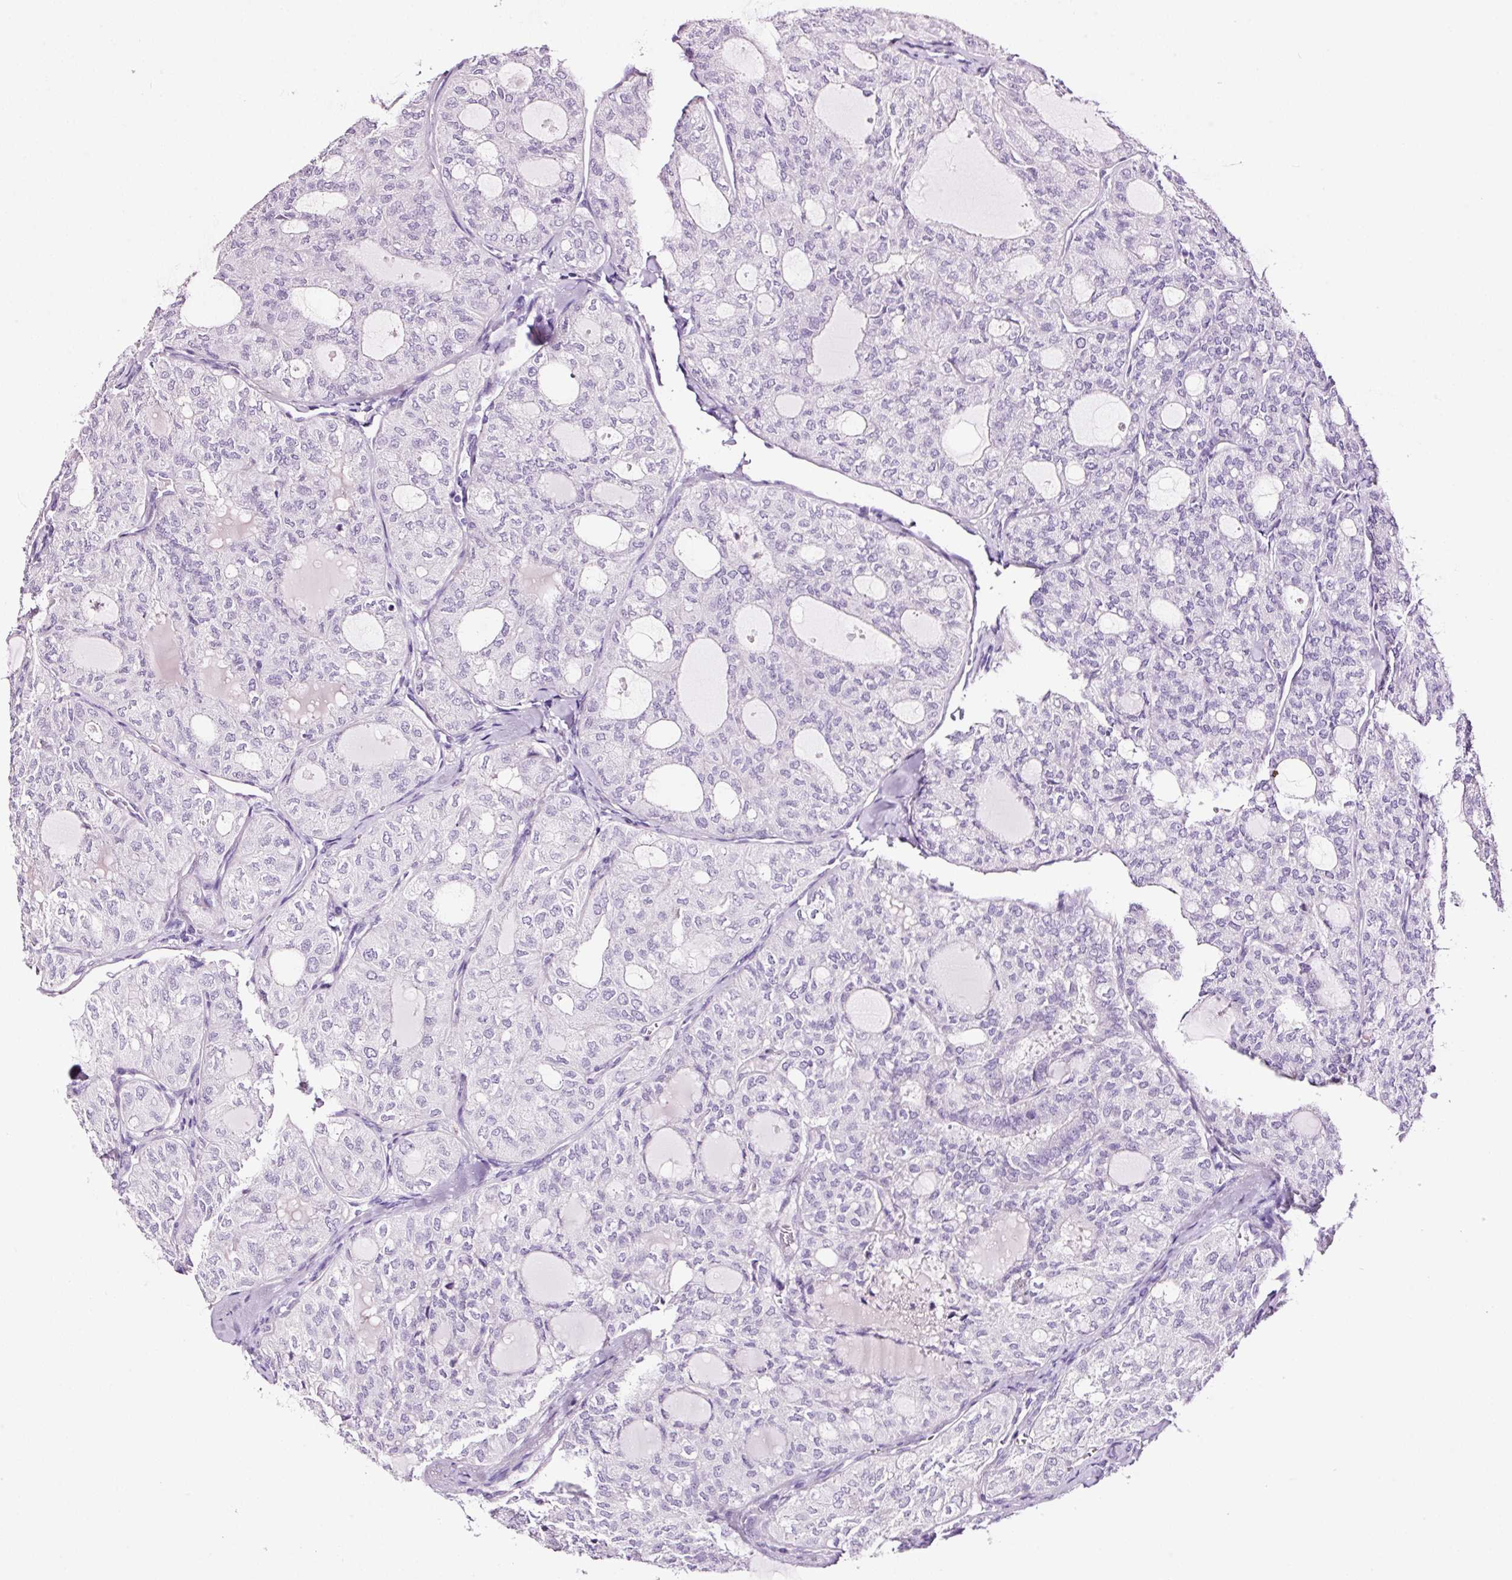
{"staining": {"intensity": "negative", "quantity": "none", "location": "none"}, "tissue": "thyroid cancer", "cell_type": "Tumor cells", "image_type": "cancer", "snomed": [{"axis": "morphology", "description": "Follicular adenoma carcinoma, NOS"}, {"axis": "topography", "description": "Thyroid gland"}], "caption": "Immunohistochemical staining of human follicular adenoma carcinoma (thyroid) reveals no significant expression in tumor cells. (Brightfield microscopy of DAB immunohistochemistry at high magnification).", "gene": "RTF2", "patient": {"sex": "male", "age": 75}}